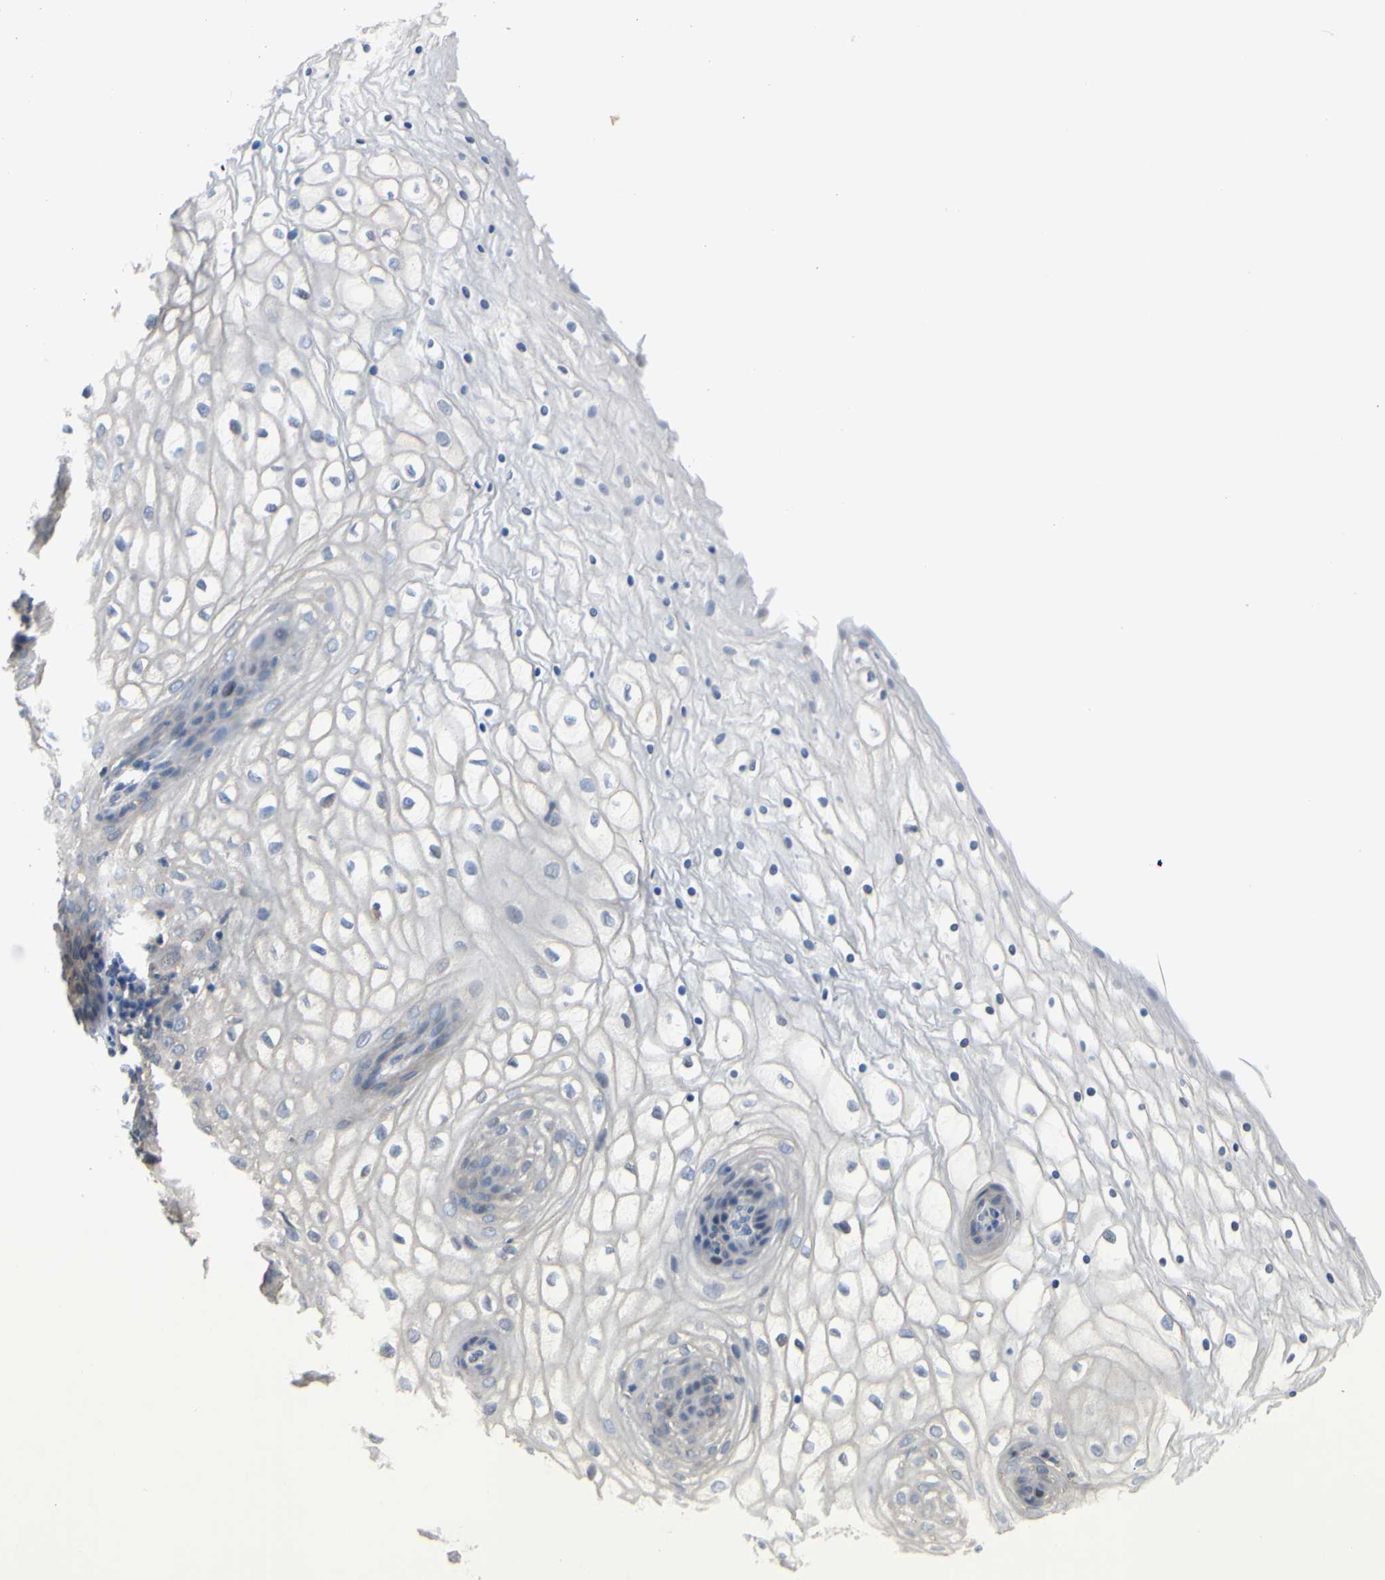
{"staining": {"intensity": "negative", "quantity": "none", "location": "none"}, "tissue": "vagina", "cell_type": "Squamous epithelial cells", "image_type": "normal", "snomed": [{"axis": "morphology", "description": "Normal tissue, NOS"}, {"axis": "topography", "description": "Vagina"}], "caption": "This micrograph is of benign vagina stained with IHC to label a protein in brown with the nuclei are counter-stained blue. There is no staining in squamous epithelial cells. The staining was performed using DAB (3,3'-diaminobenzidine) to visualize the protein expression in brown, while the nuclei were stained in blue with hematoxylin (Magnification: 20x).", "gene": "LHX9", "patient": {"sex": "female", "age": 34}}